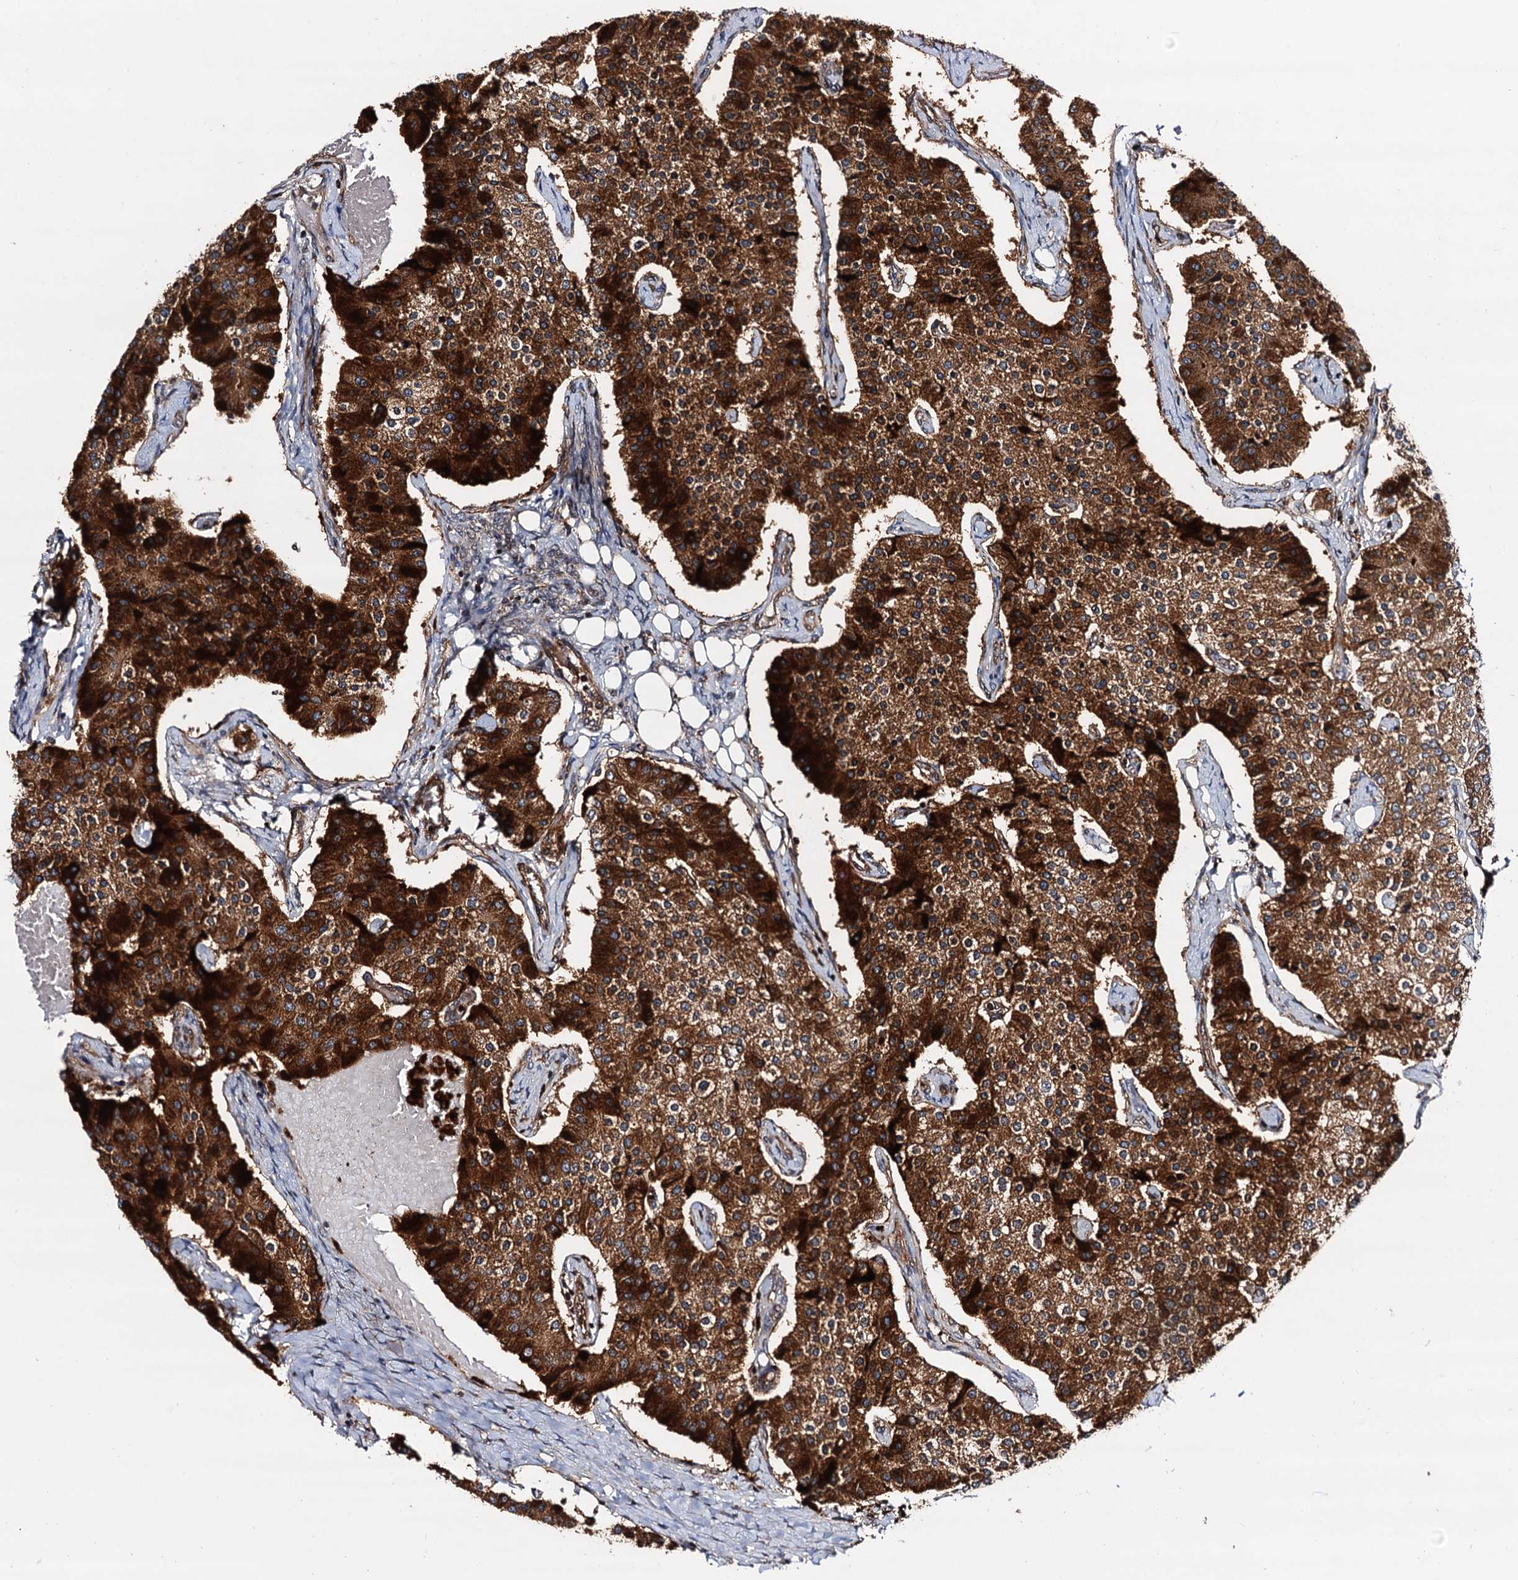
{"staining": {"intensity": "strong", "quantity": ">75%", "location": "cytoplasmic/membranous"}, "tissue": "carcinoid", "cell_type": "Tumor cells", "image_type": "cancer", "snomed": [{"axis": "morphology", "description": "Carcinoid, malignant, NOS"}, {"axis": "topography", "description": "Colon"}], "caption": "IHC image of neoplastic tissue: human carcinoid stained using IHC reveals high levels of strong protein expression localized specifically in the cytoplasmic/membranous of tumor cells, appearing as a cytoplasmic/membranous brown color.", "gene": "BORA", "patient": {"sex": "female", "age": 52}}